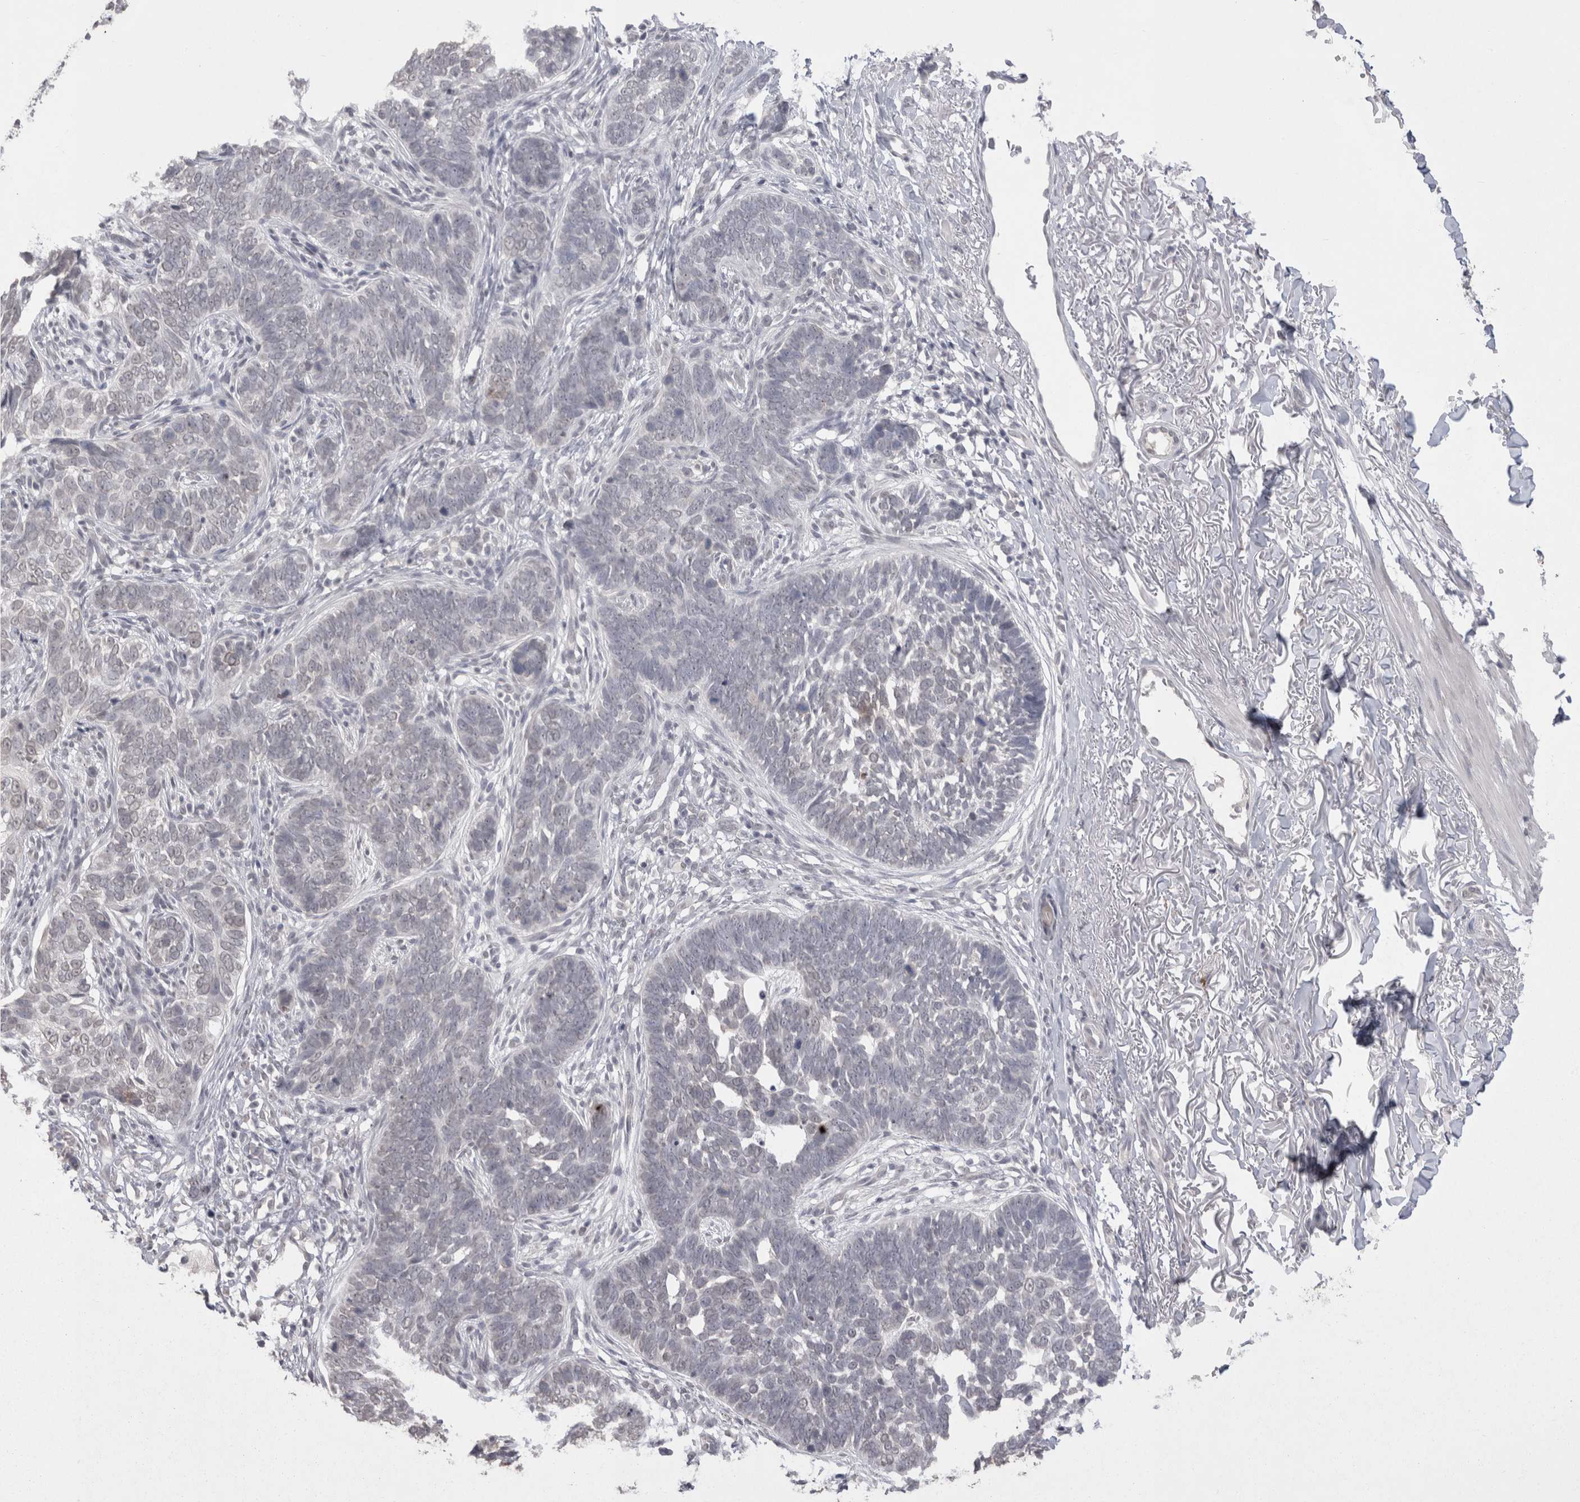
{"staining": {"intensity": "negative", "quantity": "none", "location": "none"}, "tissue": "skin cancer", "cell_type": "Tumor cells", "image_type": "cancer", "snomed": [{"axis": "morphology", "description": "Normal tissue, NOS"}, {"axis": "morphology", "description": "Basal cell carcinoma"}, {"axis": "topography", "description": "Skin"}], "caption": "Immunohistochemical staining of human skin basal cell carcinoma demonstrates no significant expression in tumor cells. (DAB (3,3'-diaminobenzidine) immunohistochemistry with hematoxylin counter stain).", "gene": "DDX4", "patient": {"sex": "male", "age": 77}}